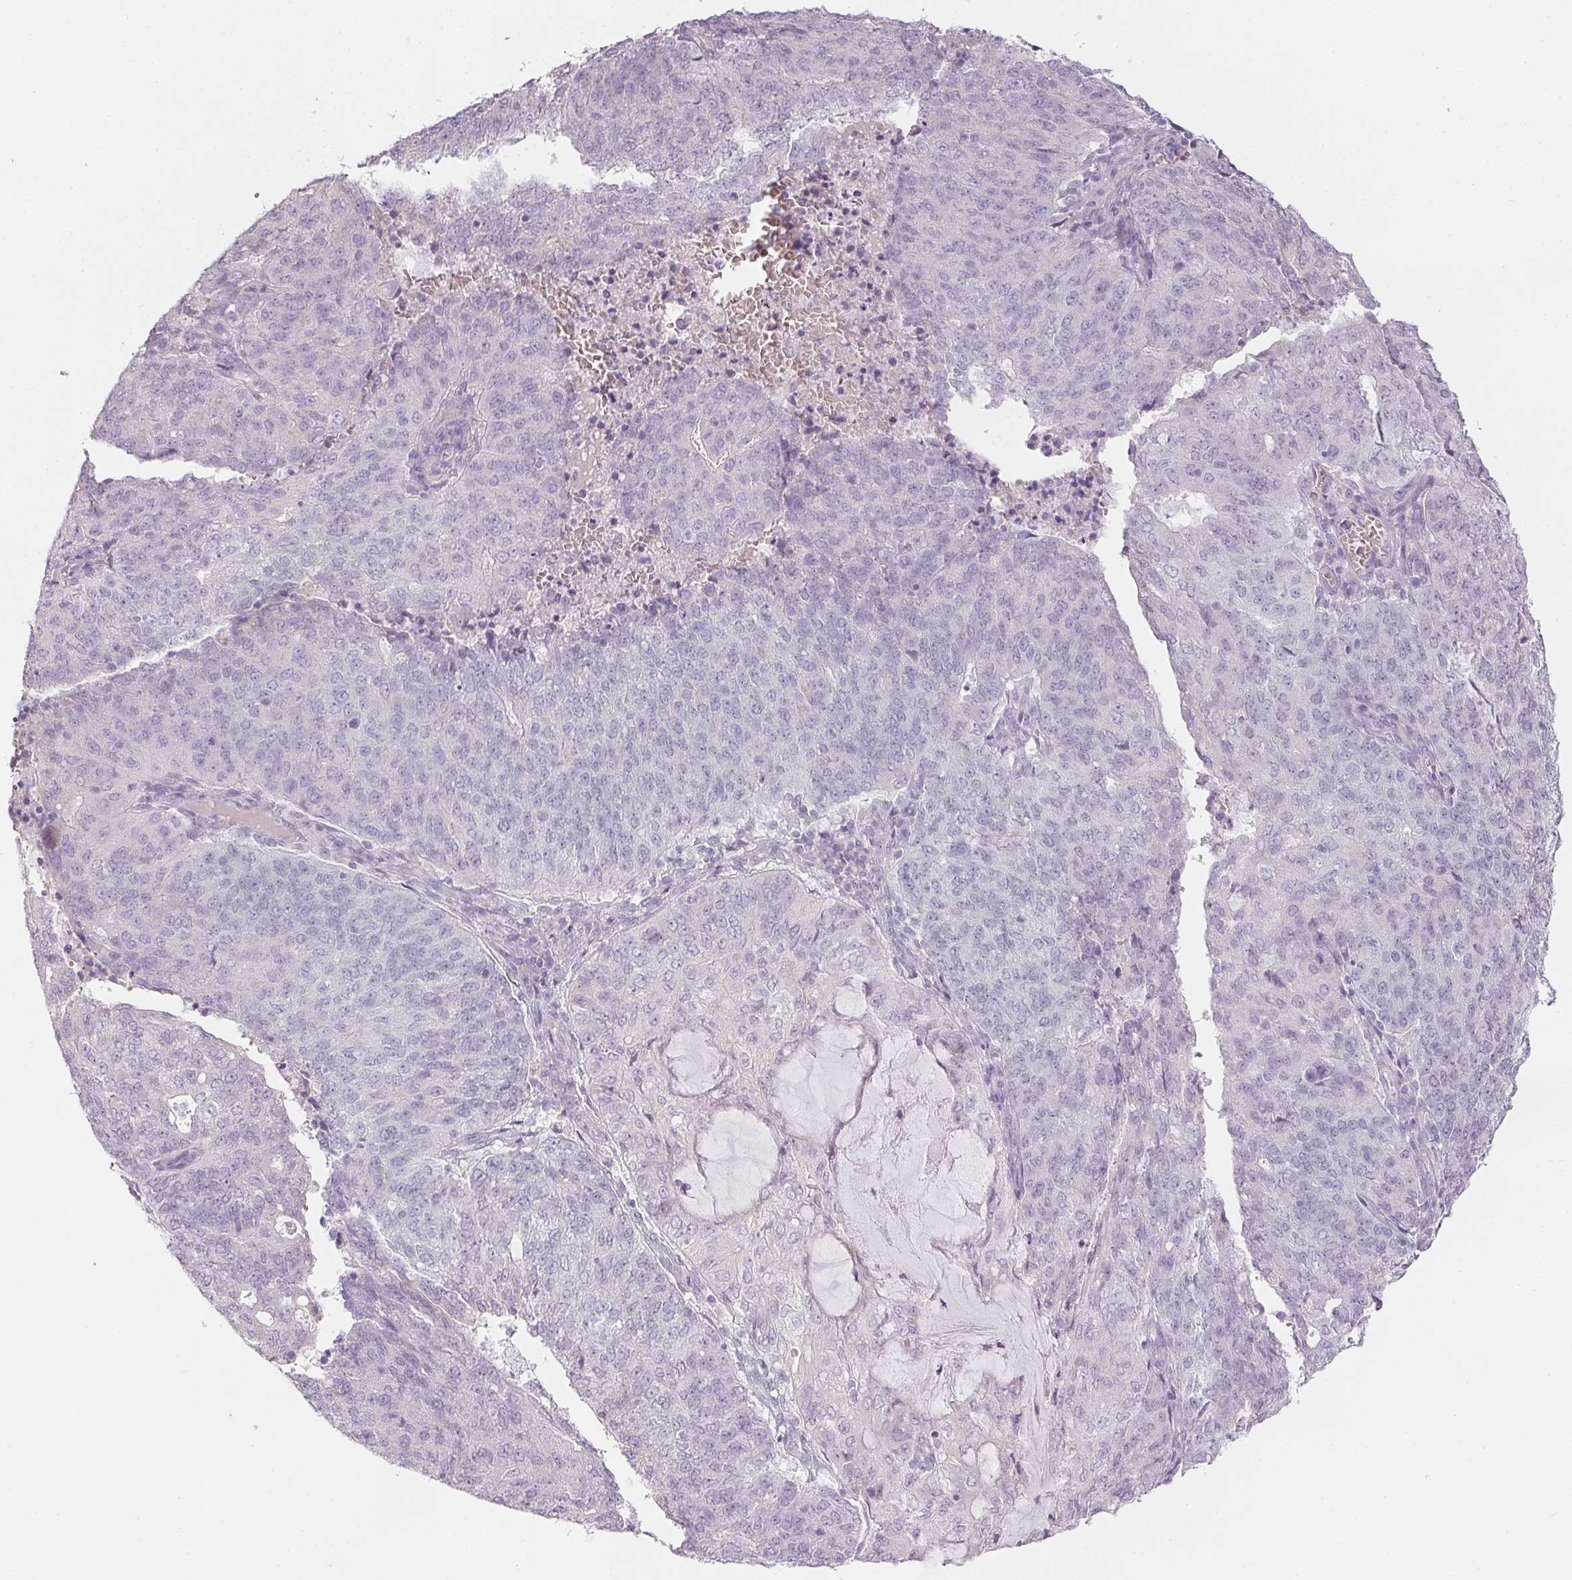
{"staining": {"intensity": "negative", "quantity": "none", "location": "none"}, "tissue": "endometrial cancer", "cell_type": "Tumor cells", "image_type": "cancer", "snomed": [{"axis": "morphology", "description": "Adenocarcinoma, NOS"}, {"axis": "topography", "description": "Endometrium"}], "caption": "IHC histopathology image of neoplastic tissue: human endometrial adenocarcinoma stained with DAB (3,3'-diaminobenzidine) displays no significant protein expression in tumor cells. (Stains: DAB immunohistochemistry (IHC) with hematoxylin counter stain, Microscopy: brightfield microscopy at high magnification).", "gene": "CTCFL", "patient": {"sex": "female", "age": 82}}